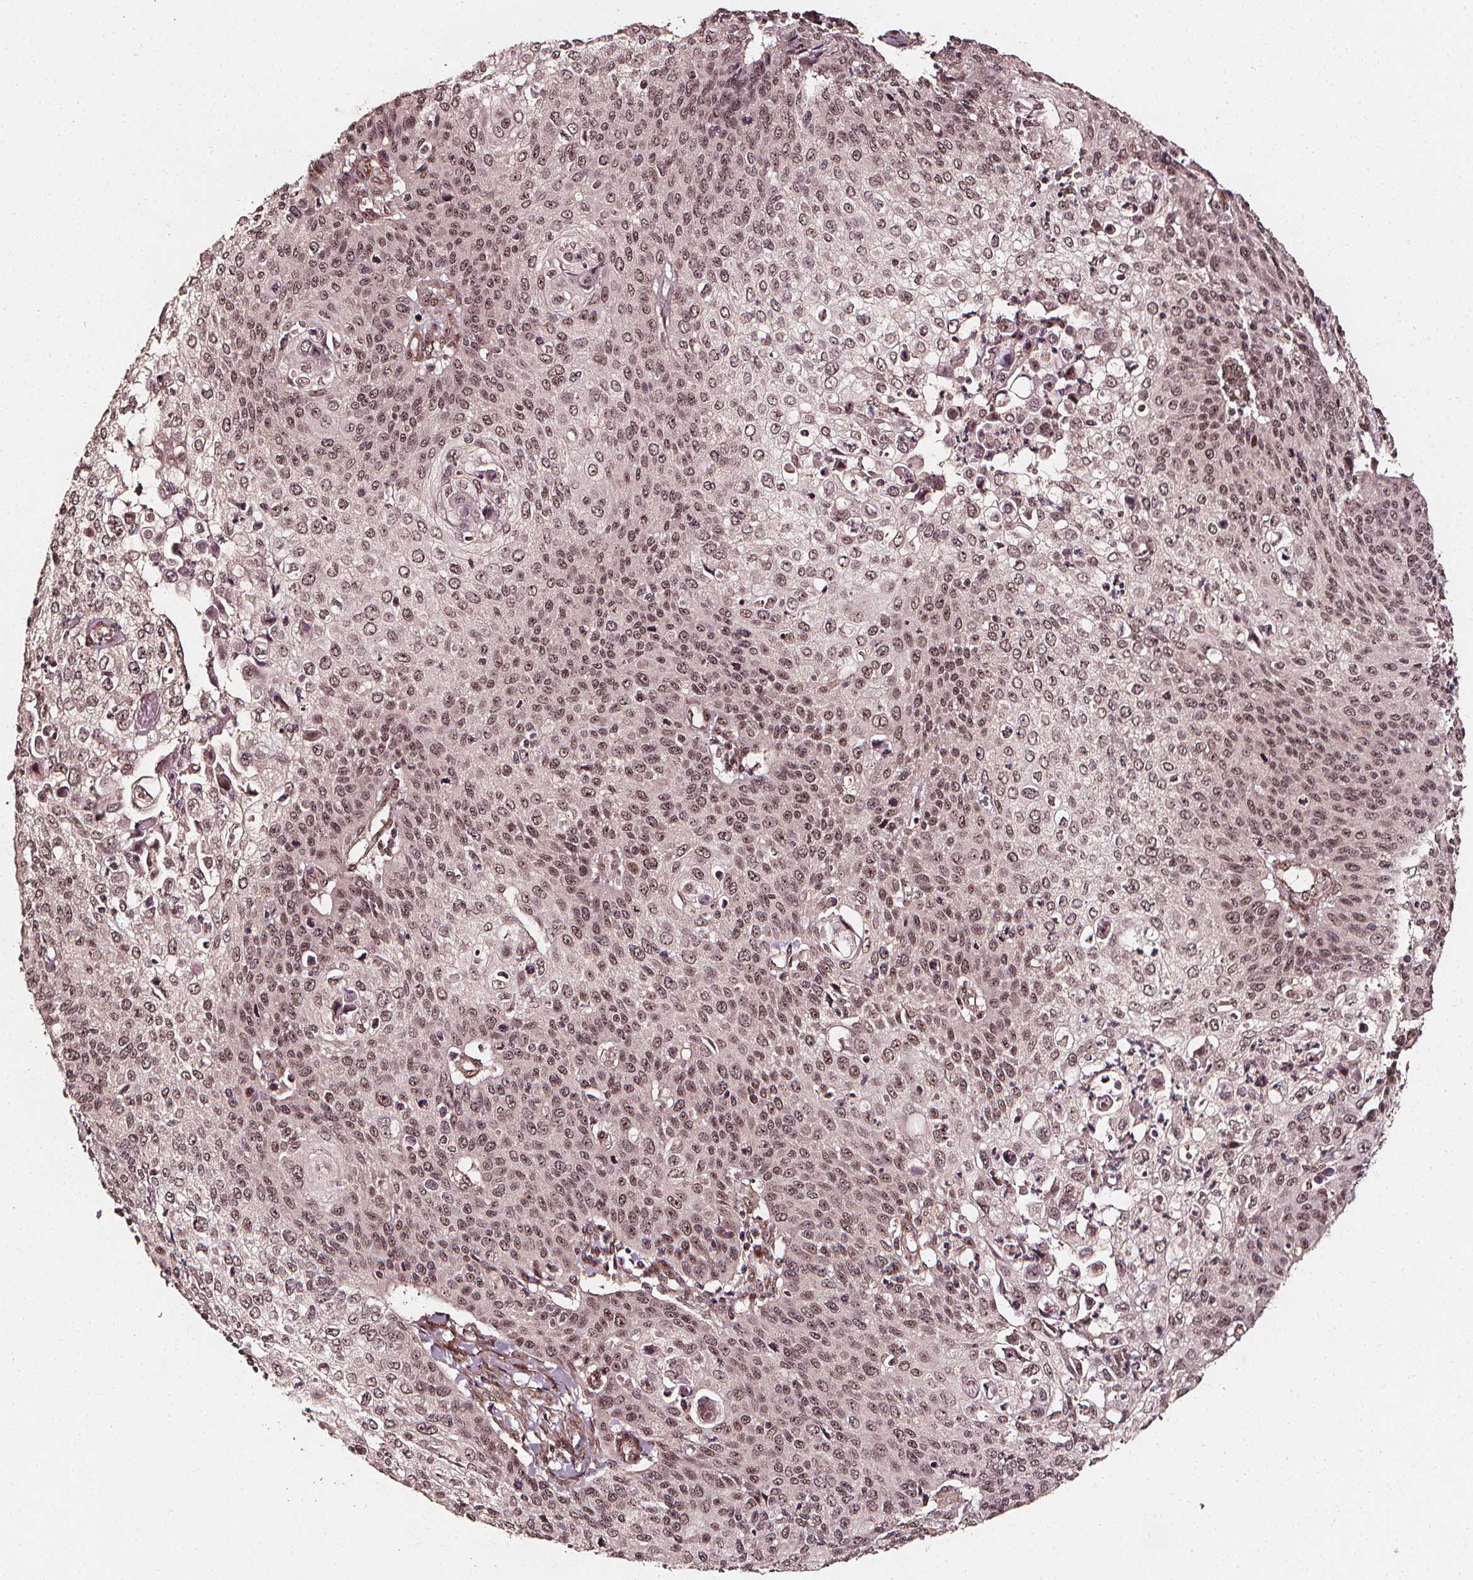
{"staining": {"intensity": "moderate", "quantity": ">75%", "location": "nuclear"}, "tissue": "cervical cancer", "cell_type": "Tumor cells", "image_type": "cancer", "snomed": [{"axis": "morphology", "description": "Squamous cell carcinoma, NOS"}, {"axis": "topography", "description": "Cervix"}], "caption": "This is an image of IHC staining of cervical cancer, which shows moderate expression in the nuclear of tumor cells.", "gene": "EXOSC9", "patient": {"sex": "female", "age": 65}}